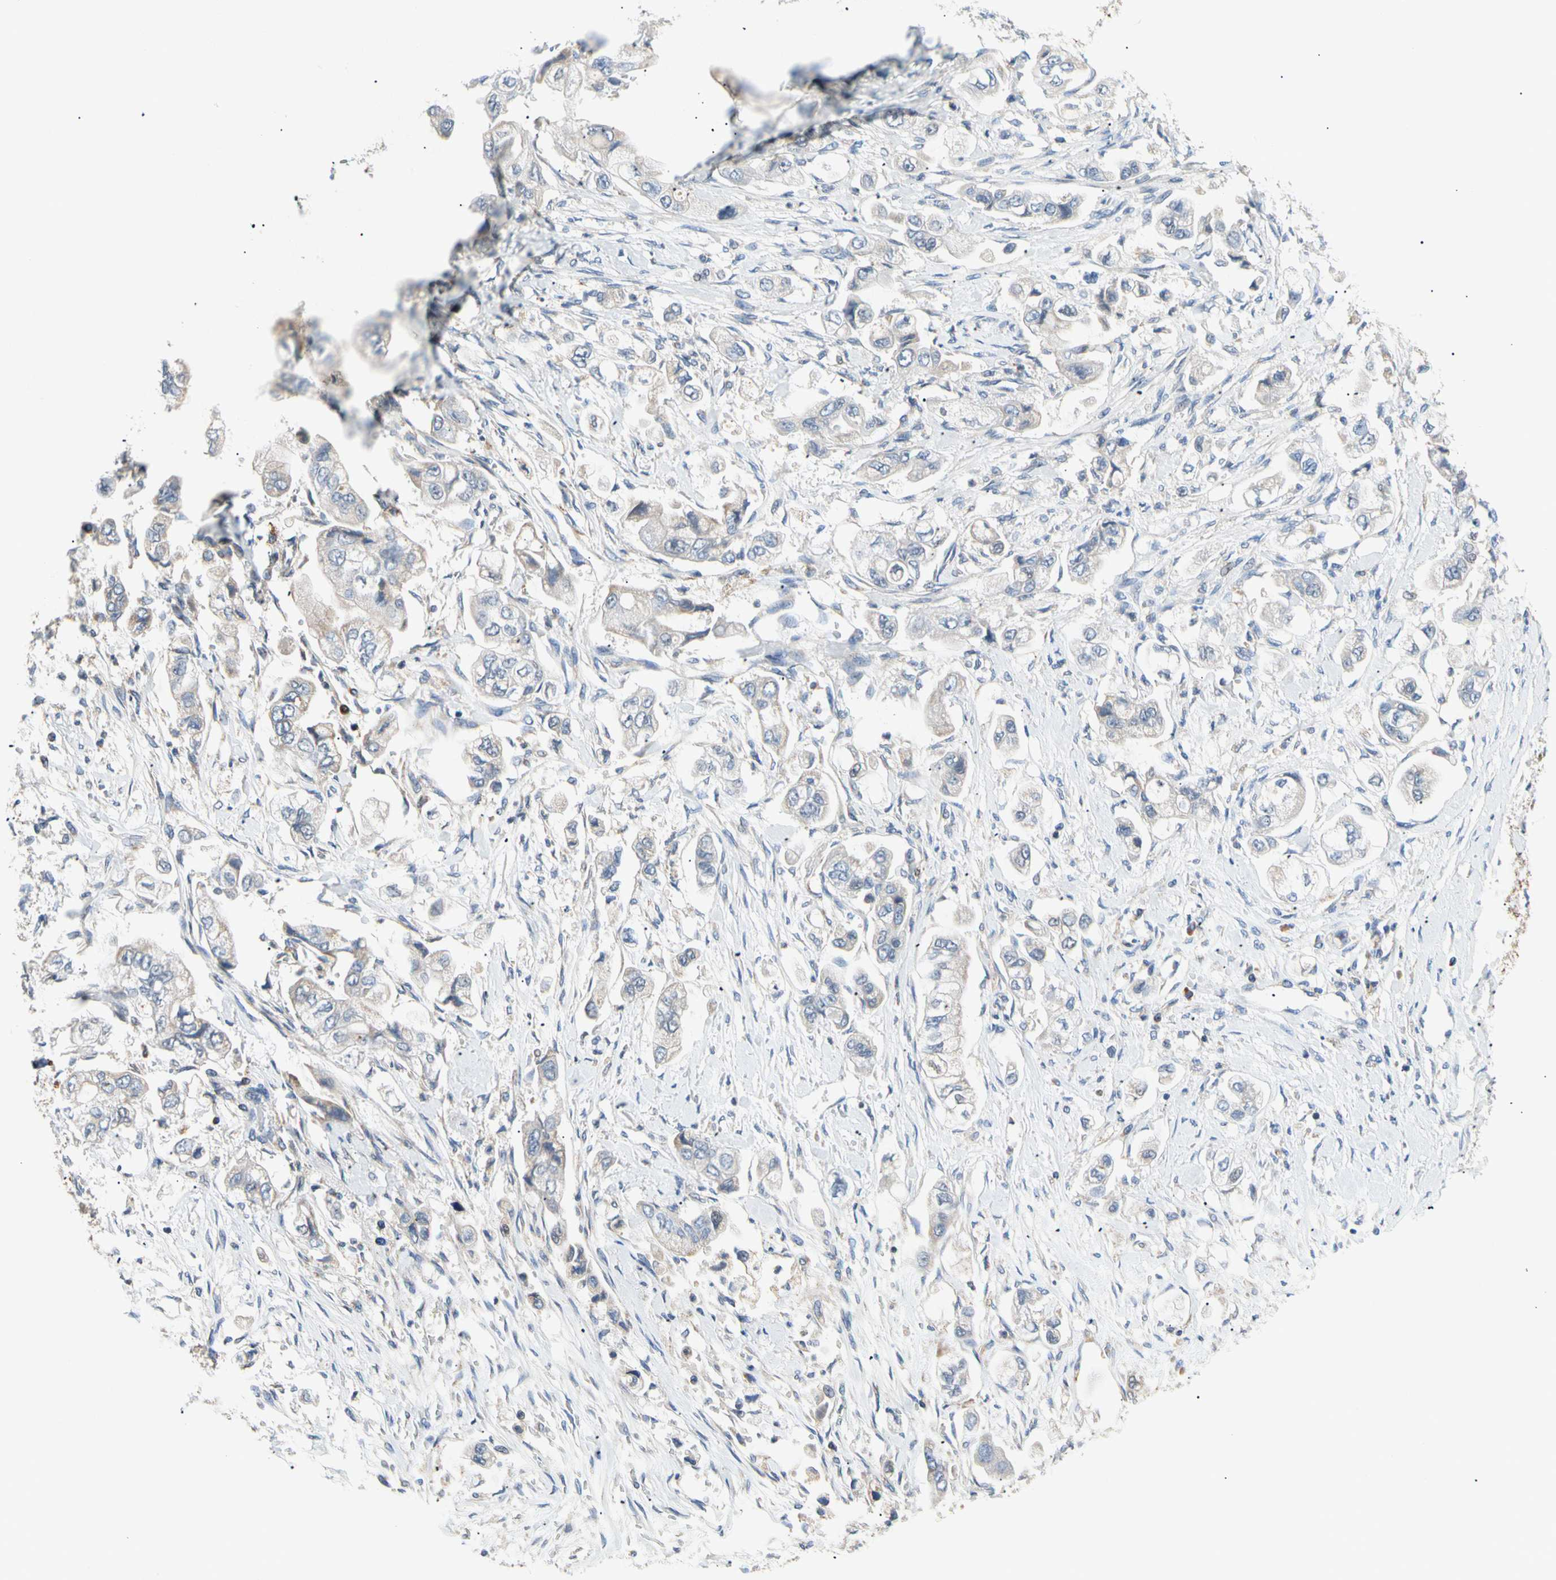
{"staining": {"intensity": "weak", "quantity": "<25%", "location": "cytoplasmic/membranous"}, "tissue": "stomach cancer", "cell_type": "Tumor cells", "image_type": "cancer", "snomed": [{"axis": "morphology", "description": "Adenocarcinoma, NOS"}, {"axis": "topography", "description": "Stomach"}], "caption": "Immunohistochemical staining of human adenocarcinoma (stomach) displays no significant expression in tumor cells. Nuclei are stained in blue.", "gene": "ACAT1", "patient": {"sex": "male", "age": 62}}